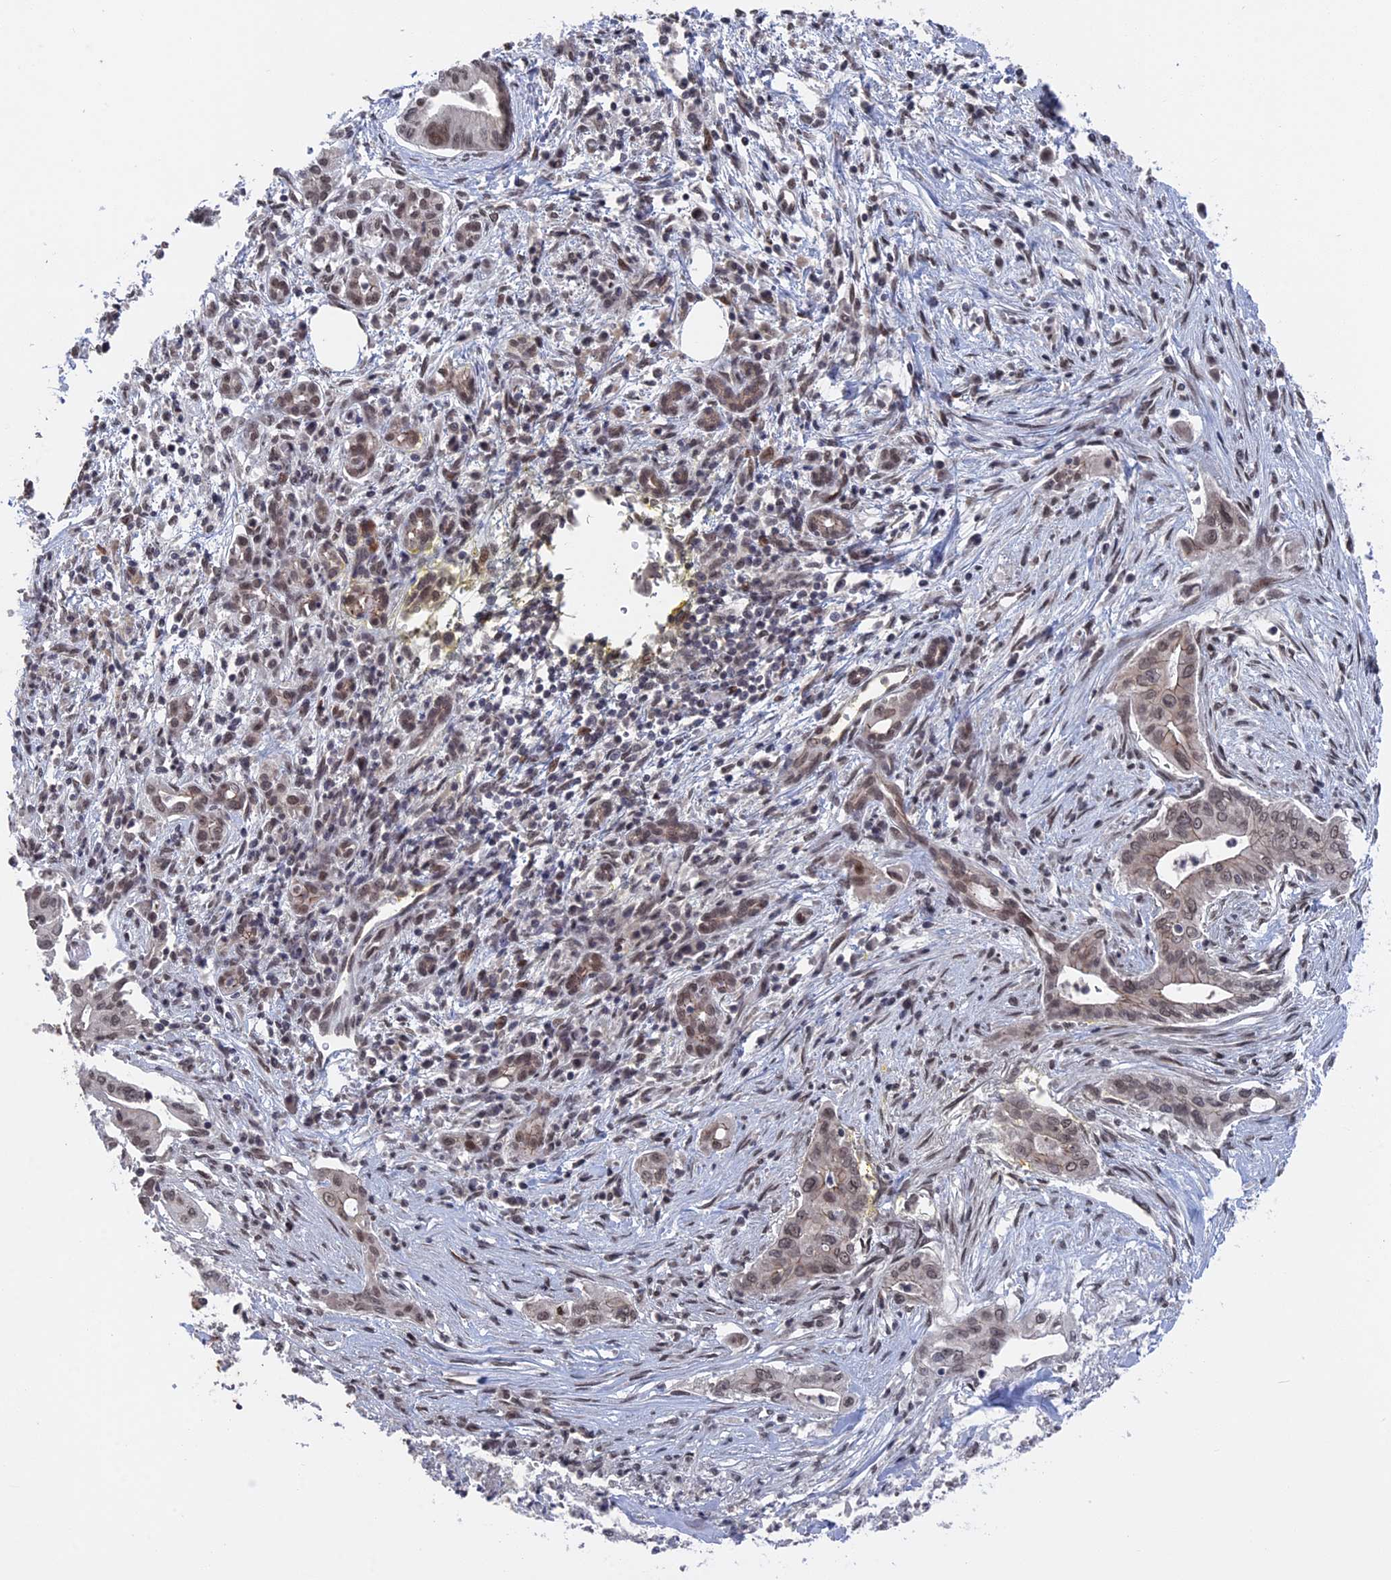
{"staining": {"intensity": "weak", "quantity": ">75%", "location": "nuclear"}, "tissue": "pancreatic cancer", "cell_type": "Tumor cells", "image_type": "cancer", "snomed": [{"axis": "morphology", "description": "Adenocarcinoma, NOS"}, {"axis": "topography", "description": "Pancreas"}], "caption": "Immunohistochemical staining of adenocarcinoma (pancreatic) demonstrates weak nuclear protein positivity in approximately >75% of tumor cells.", "gene": "NR2C2AP", "patient": {"sex": "male", "age": 58}}